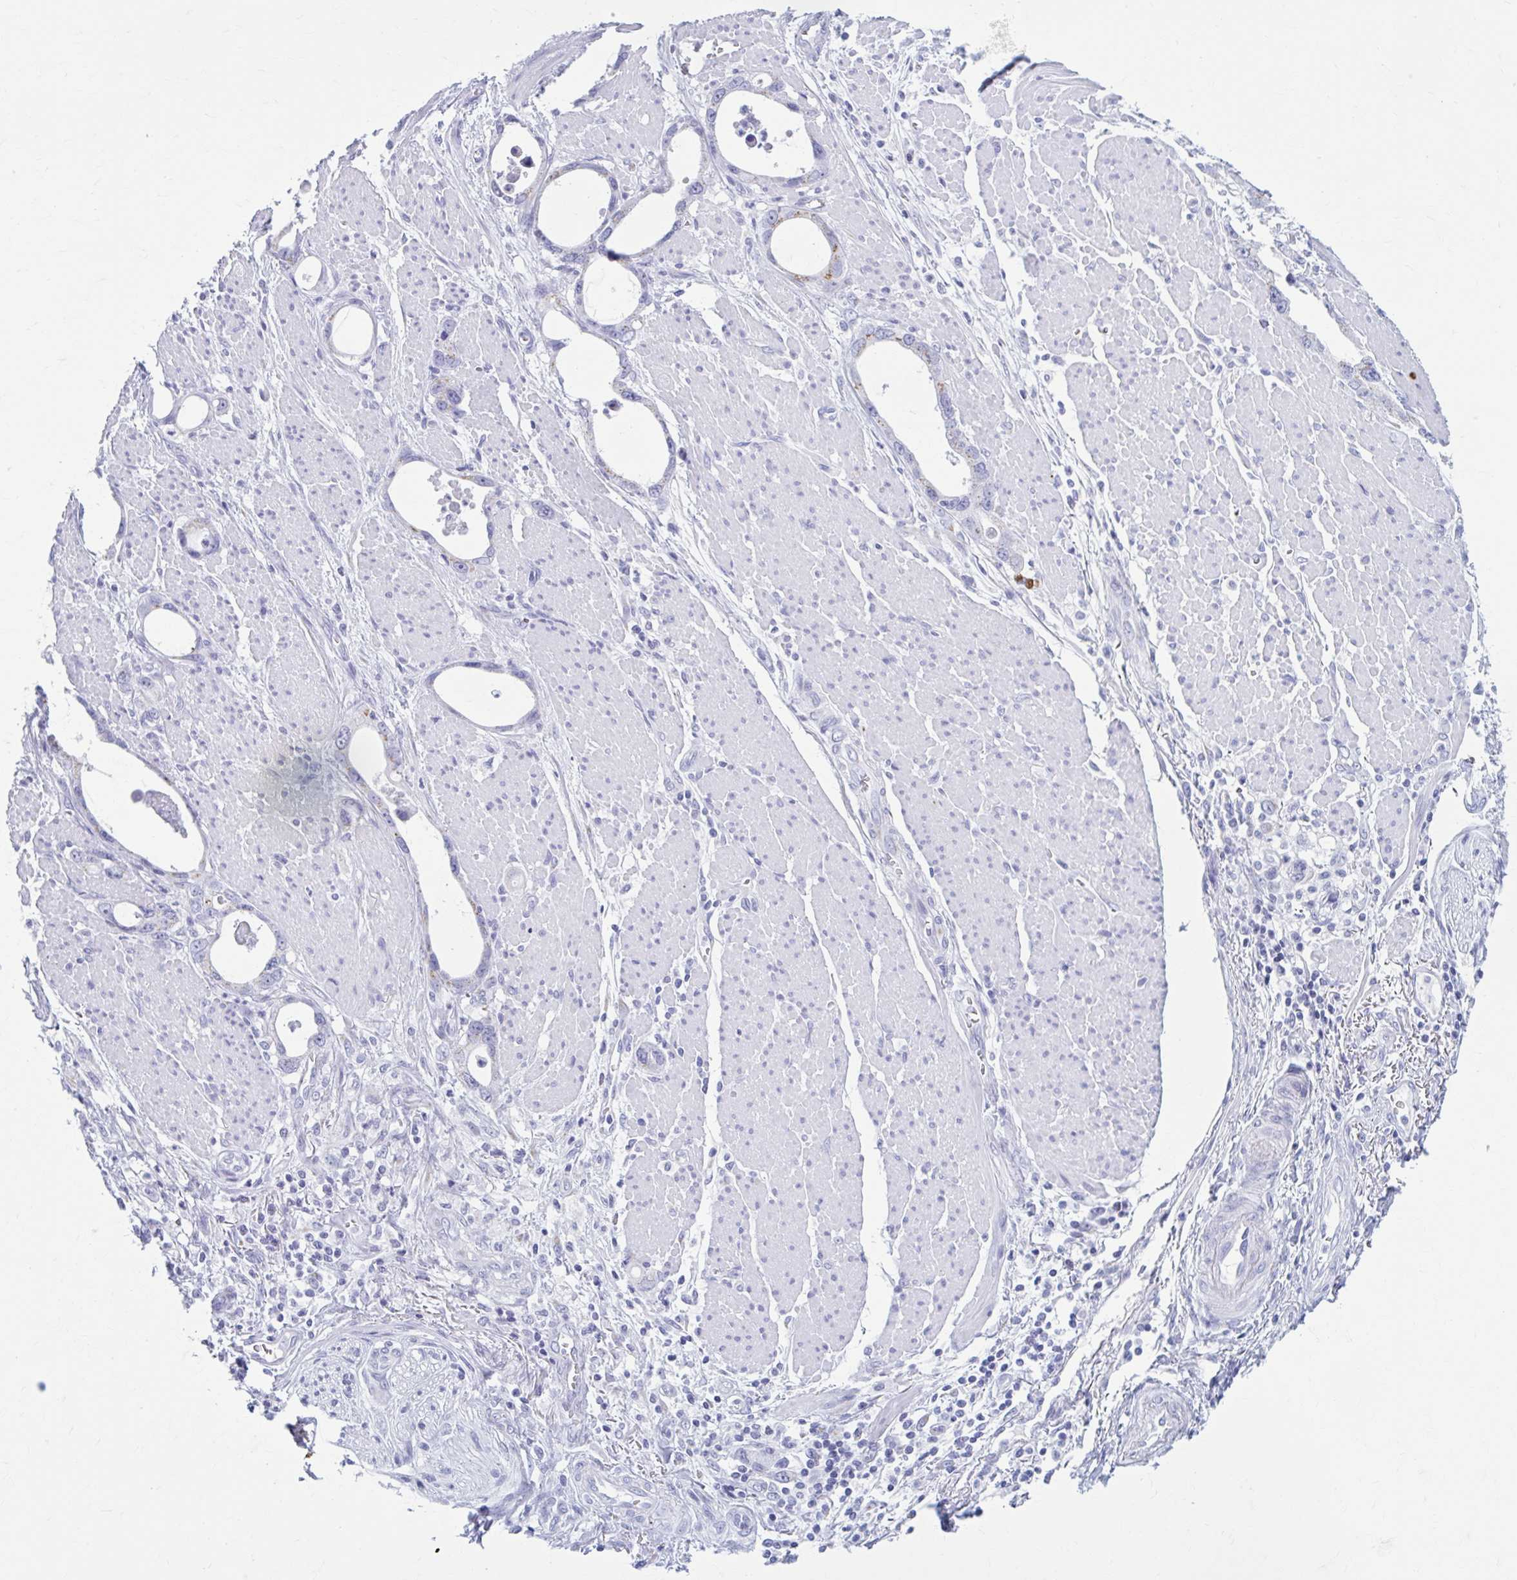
{"staining": {"intensity": "weak", "quantity": "<25%", "location": "cytoplasmic/membranous"}, "tissue": "stomach cancer", "cell_type": "Tumor cells", "image_type": "cancer", "snomed": [{"axis": "morphology", "description": "Adenocarcinoma, NOS"}, {"axis": "topography", "description": "Stomach, upper"}], "caption": "Immunohistochemistry image of neoplastic tissue: stomach cancer stained with DAB (3,3'-diaminobenzidine) shows no significant protein staining in tumor cells.", "gene": "KCNE2", "patient": {"sex": "male", "age": 74}}